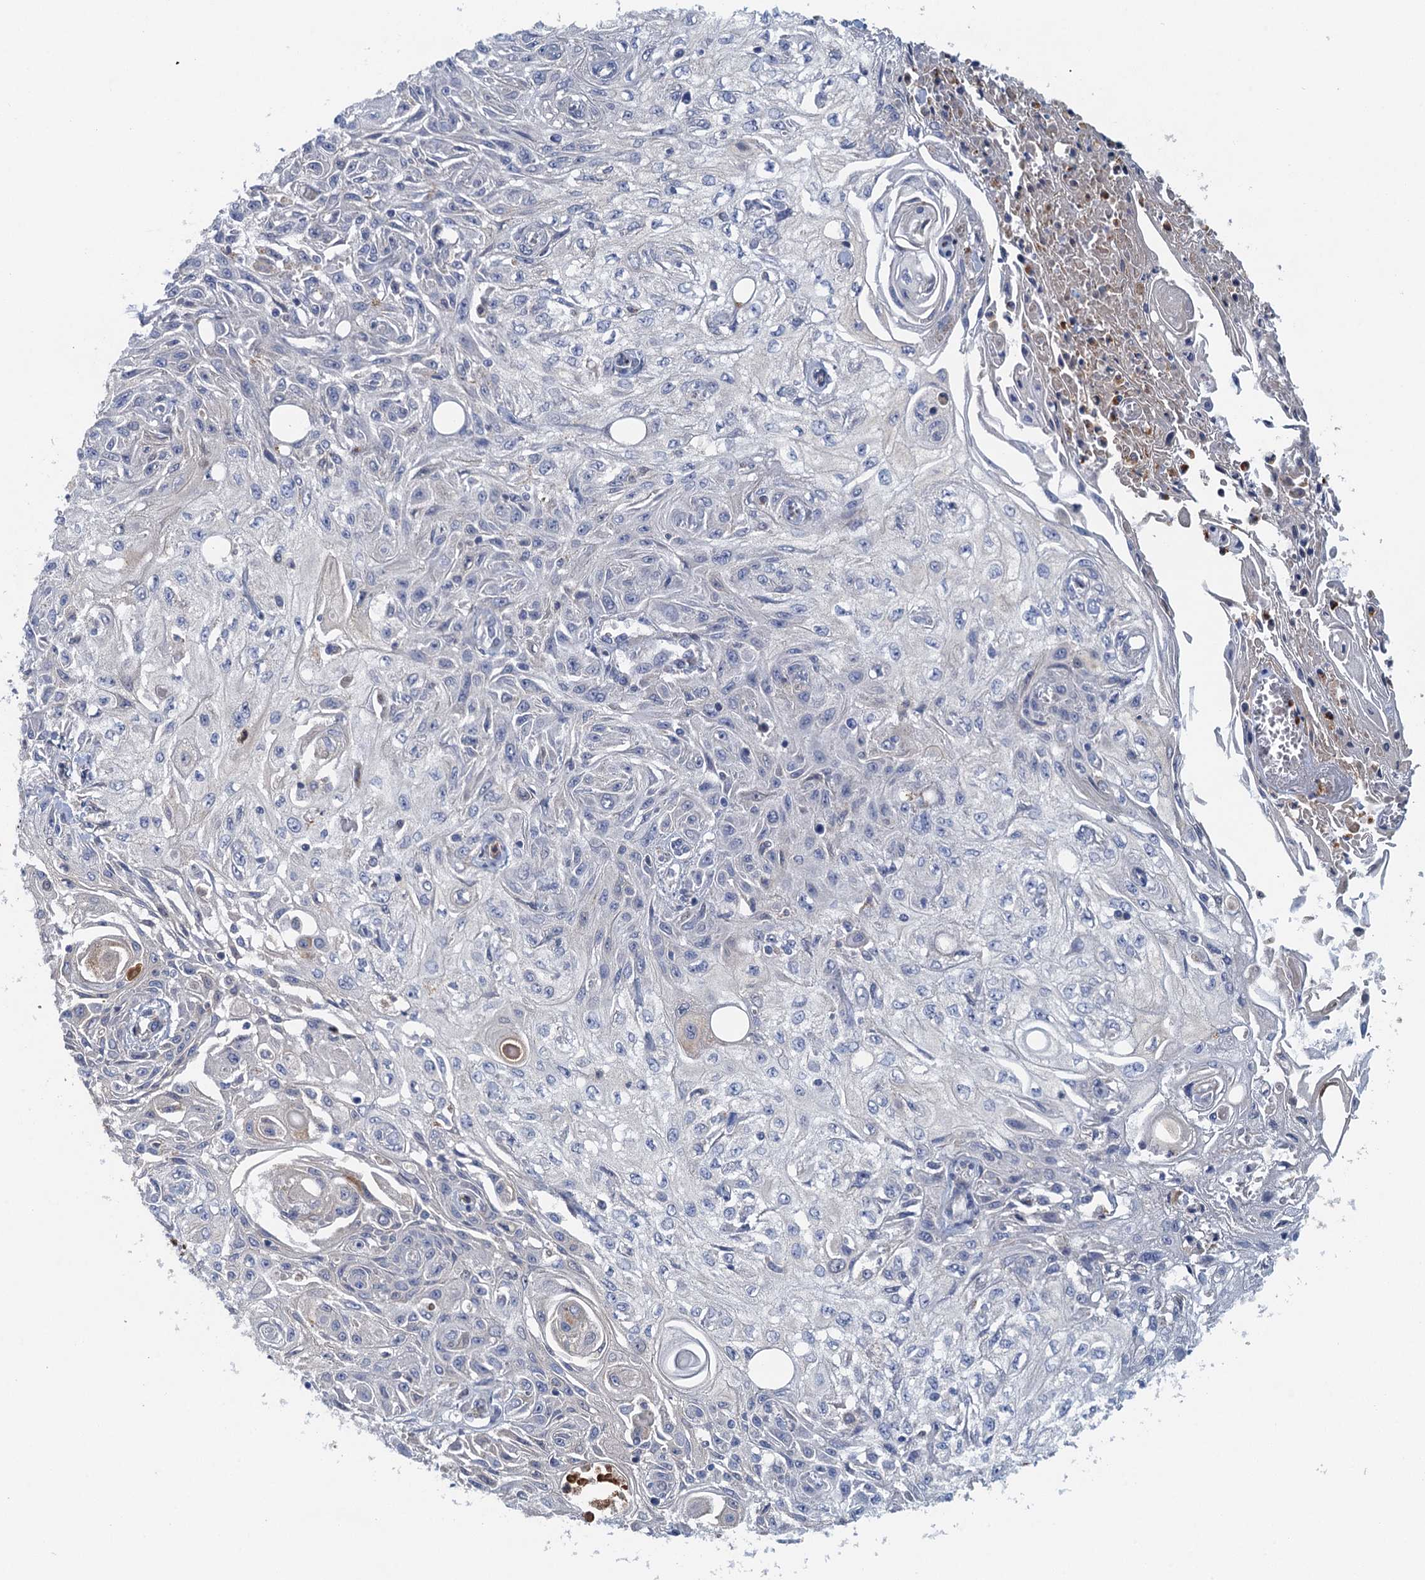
{"staining": {"intensity": "negative", "quantity": "none", "location": "none"}, "tissue": "skin cancer", "cell_type": "Tumor cells", "image_type": "cancer", "snomed": [{"axis": "morphology", "description": "Squamous cell carcinoma, NOS"}, {"axis": "morphology", "description": "Squamous cell carcinoma, metastatic, NOS"}, {"axis": "topography", "description": "Skin"}, {"axis": "topography", "description": "Lymph node"}], "caption": "Protein analysis of metastatic squamous cell carcinoma (skin) reveals no significant expression in tumor cells.", "gene": "TPCN1", "patient": {"sex": "male", "age": 75}}